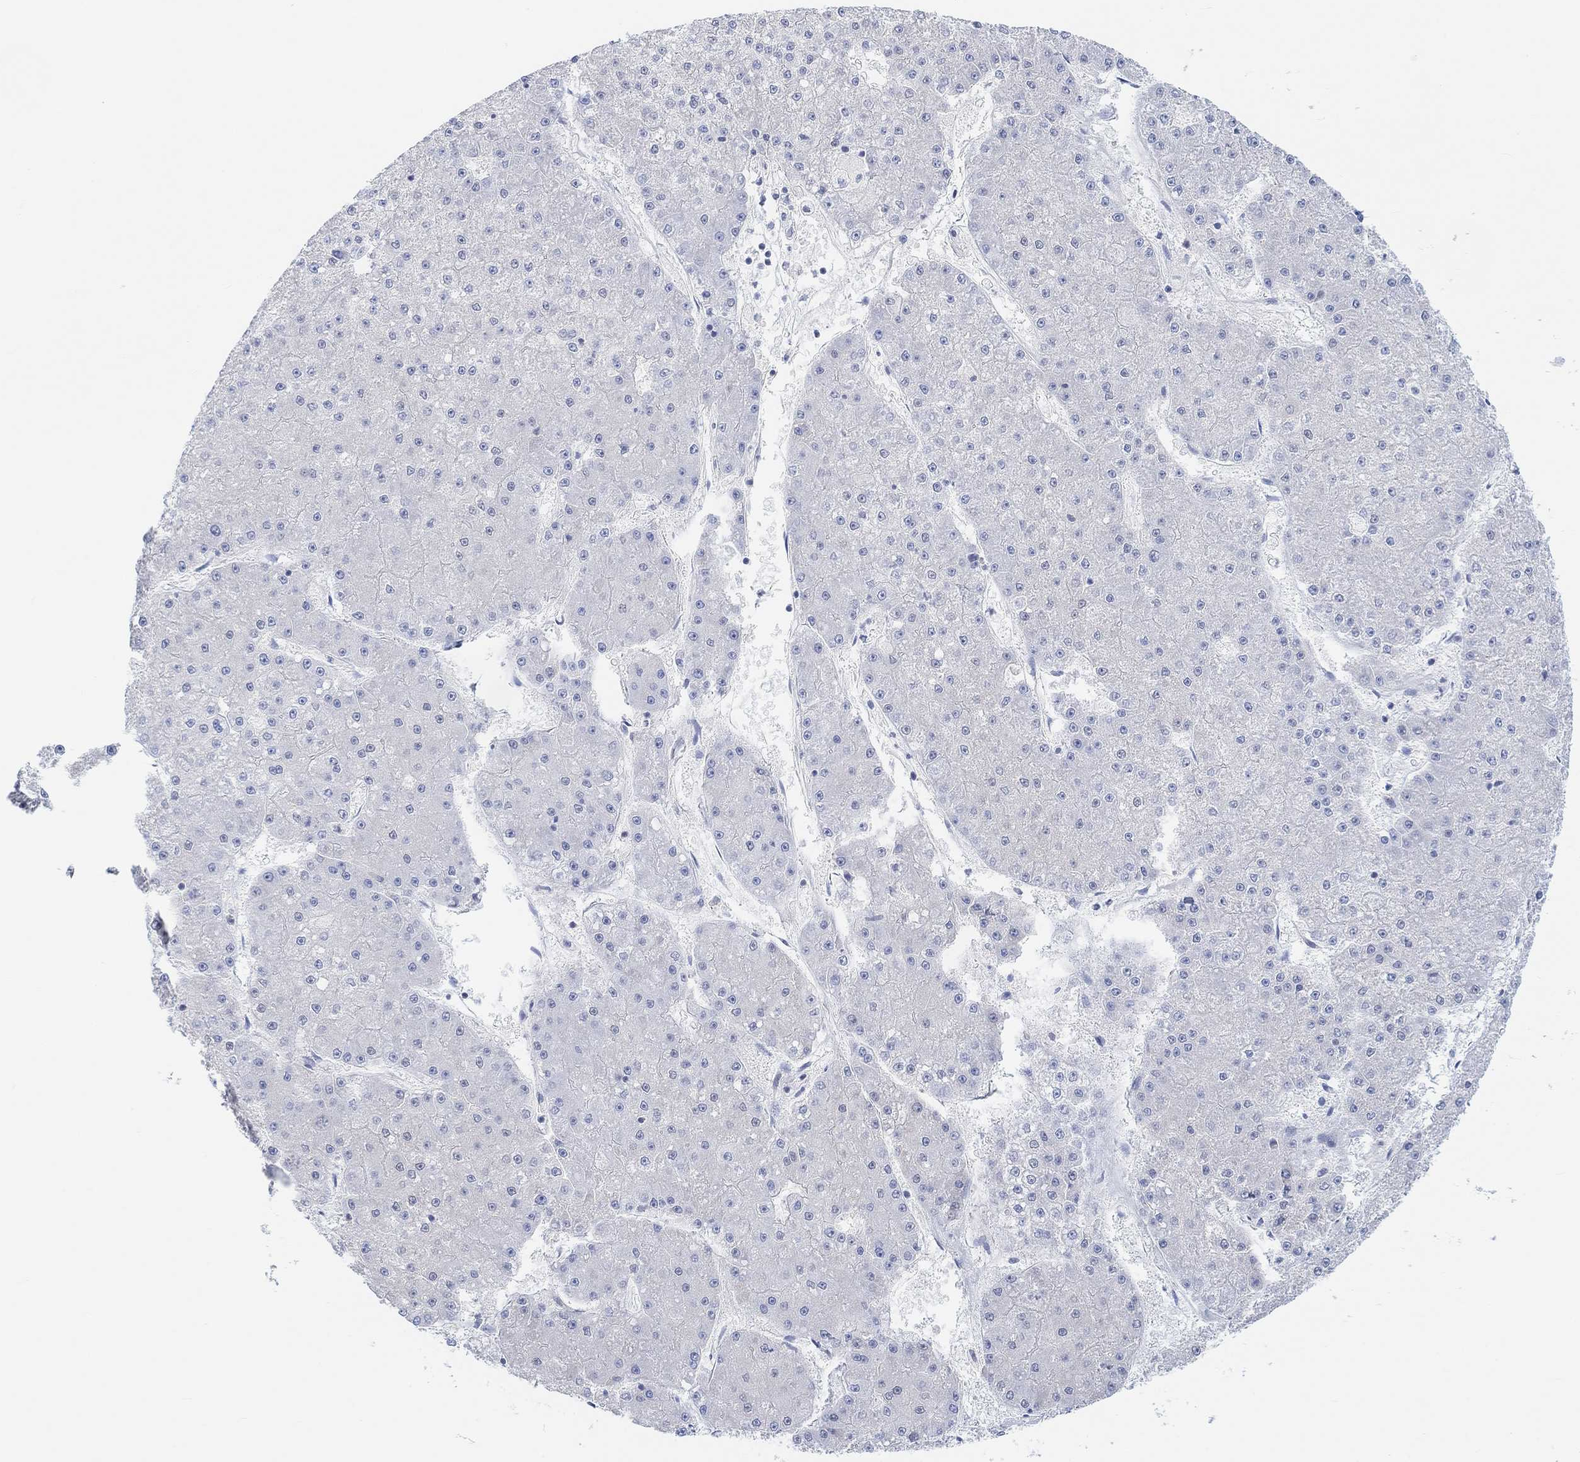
{"staining": {"intensity": "negative", "quantity": "none", "location": "none"}, "tissue": "liver cancer", "cell_type": "Tumor cells", "image_type": "cancer", "snomed": [{"axis": "morphology", "description": "Carcinoma, Hepatocellular, NOS"}, {"axis": "topography", "description": "Liver"}], "caption": "IHC of human liver hepatocellular carcinoma displays no positivity in tumor cells.", "gene": "MUC1", "patient": {"sex": "male", "age": 73}}